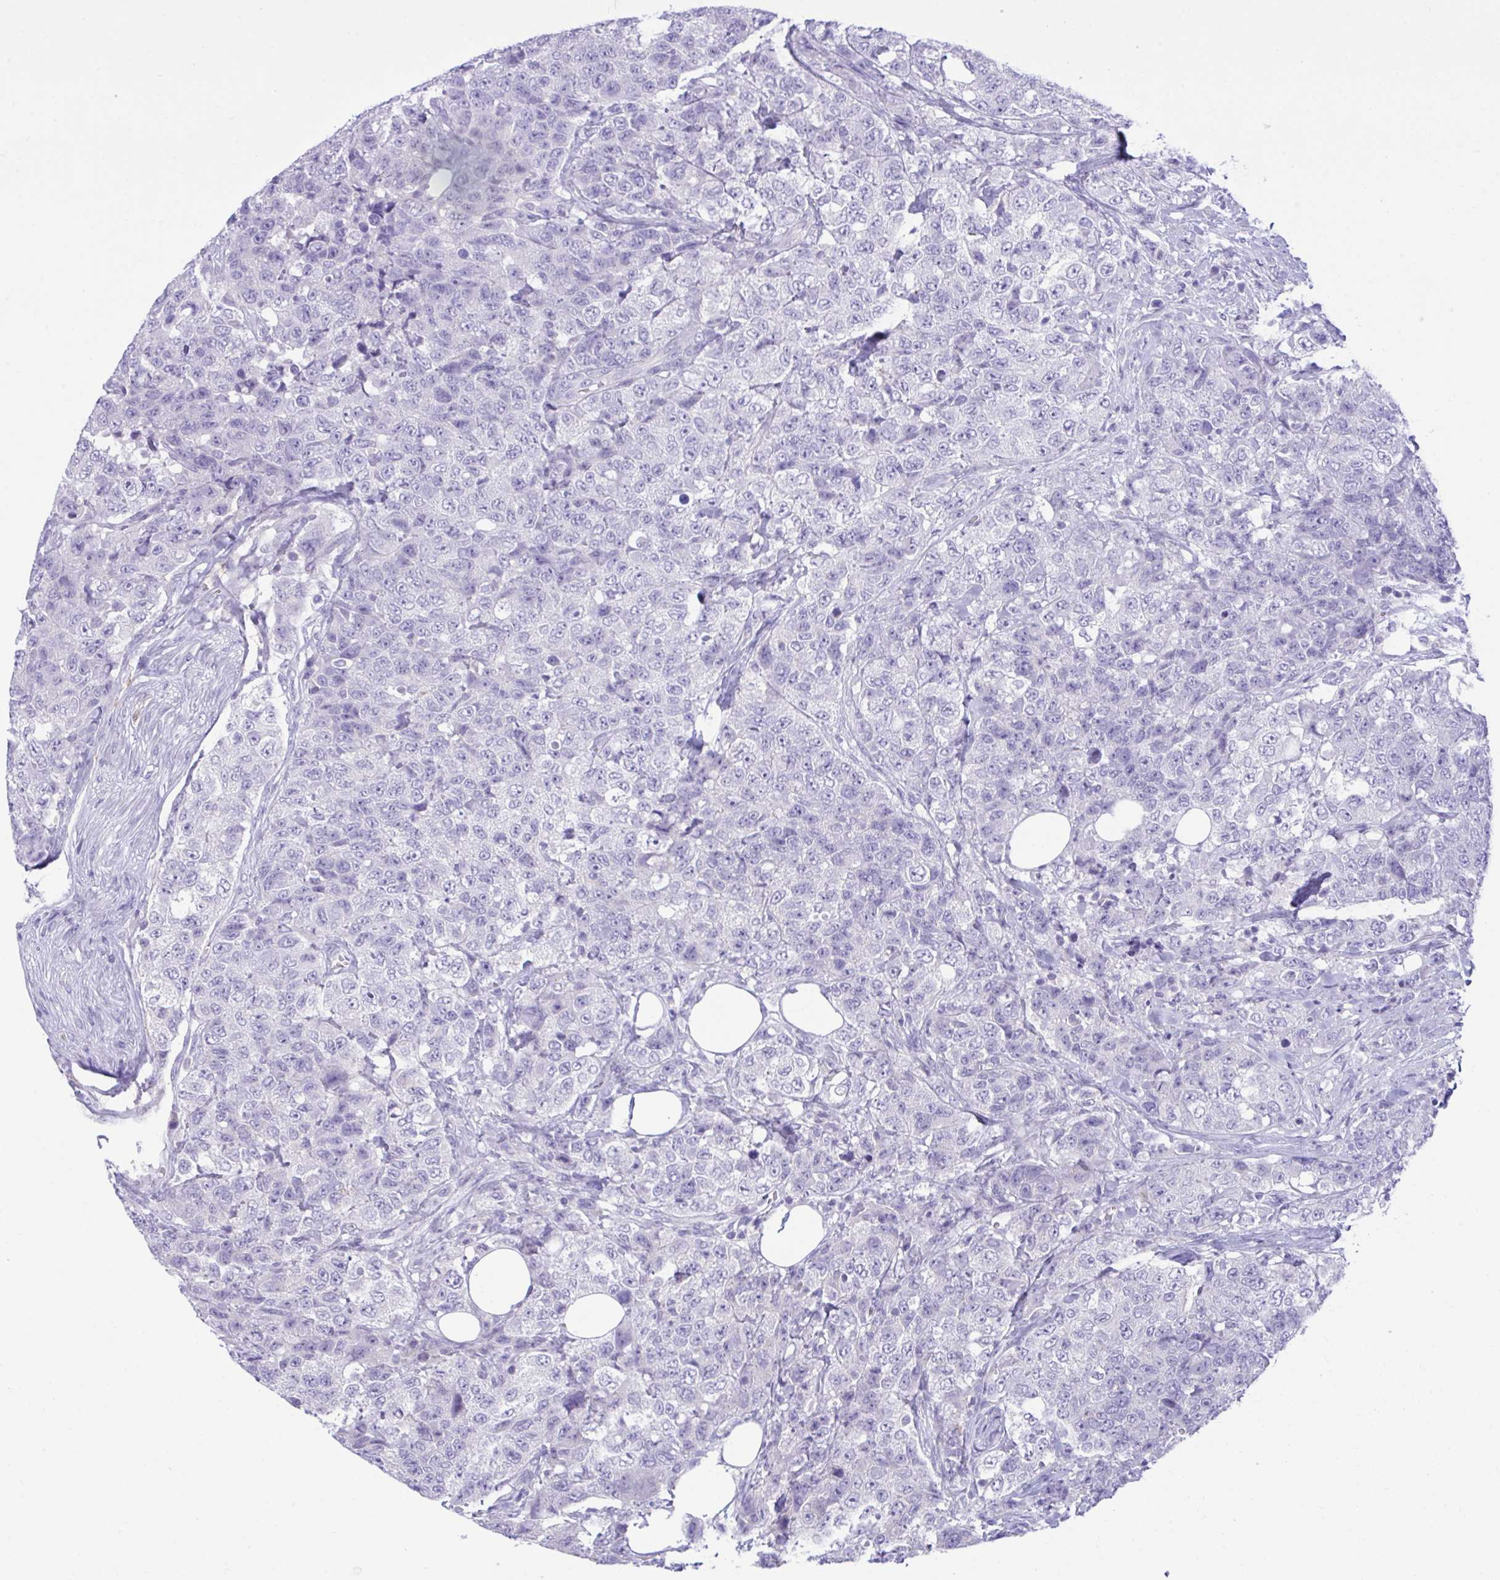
{"staining": {"intensity": "negative", "quantity": "none", "location": "none"}, "tissue": "urothelial cancer", "cell_type": "Tumor cells", "image_type": "cancer", "snomed": [{"axis": "morphology", "description": "Urothelial carcinoma, High grade"}, {"axis": "topography", "description": "Urinary bladder"}], "caption": "Immunohistochemistry (IHC) micrograph of high-grade urothelial carcinoma stained for a protein (brown), which demonstrates no expression in tumor cells.", "gene": "PLEKHH1", "patient": {"sex": "female", "age": 78}}